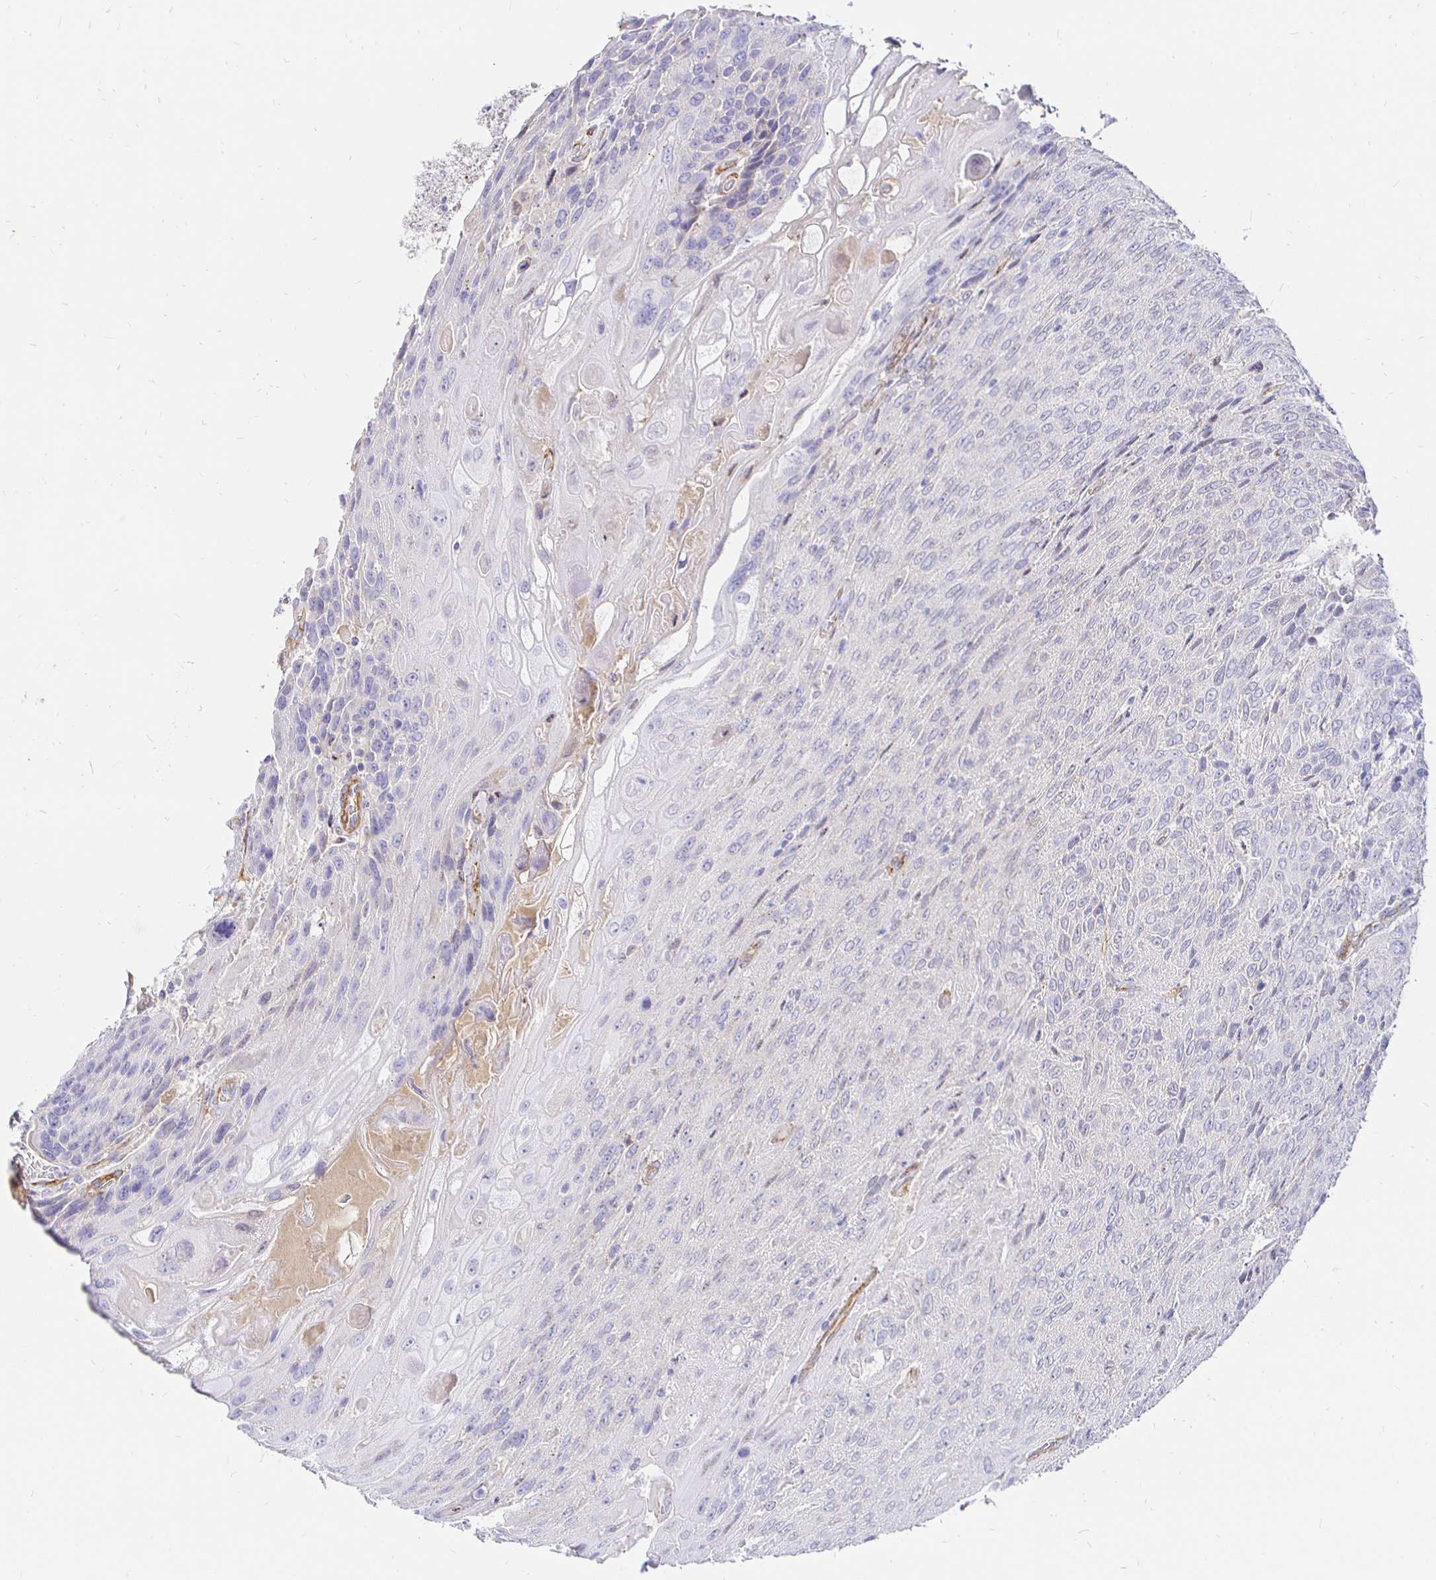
{"staining": {"intensity": "negative", "quantity": "none", "location": "none"}, "tissue": "urothelial cancer", "cell_type": "Tumor cells", "image_type": "cancer", "snomed": [{"axis": "morphology", "description": "Urothelial carcinoma, High grade"}, {"axis": "topography", "description": "Urinary bladder"}], "caption": "Micrograph shows no protein expression in tumor cells of urothelial cancer tissue.", "gene": "PALM2AKAP2", "patient": {"sex": "female", "age": 70}}